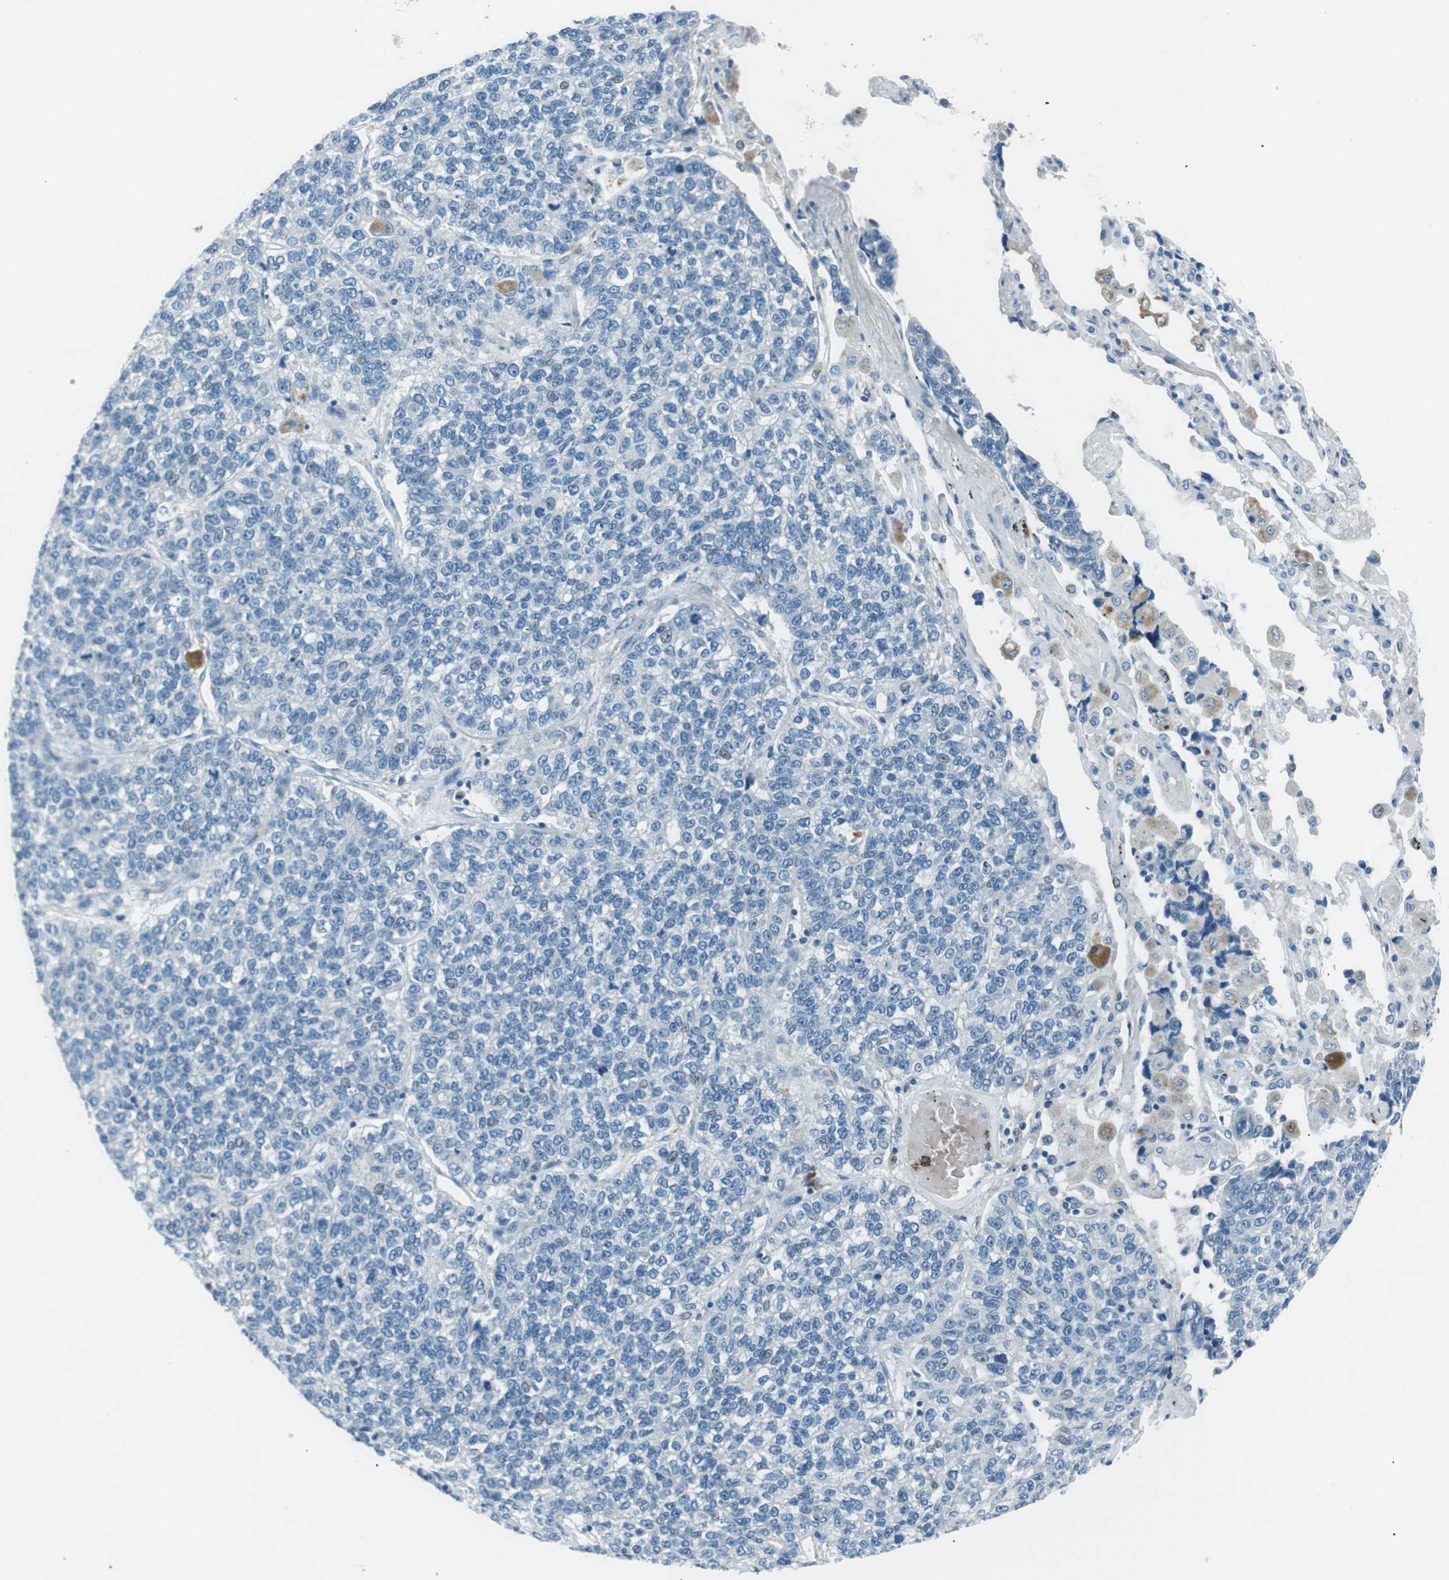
{"staining": {"intensity": "negative", "quantity": "none", "location": "none"}, "tissue": "lung cancer", "cell_type": "Tumor cells", "image_type": "cancer", "snomed": [{"axis": "morphology", "description": "Adenocarcinoma, NOS"}, {"axis": "topography", "description": "Lung"}], "caption": "This is an immunohistochemistry micrograph of human lung adenocarcinoma. There is no expression in tumor cells.", "gene": "ST6GAL1", "patient": {"sex": "male", "age": 49}}